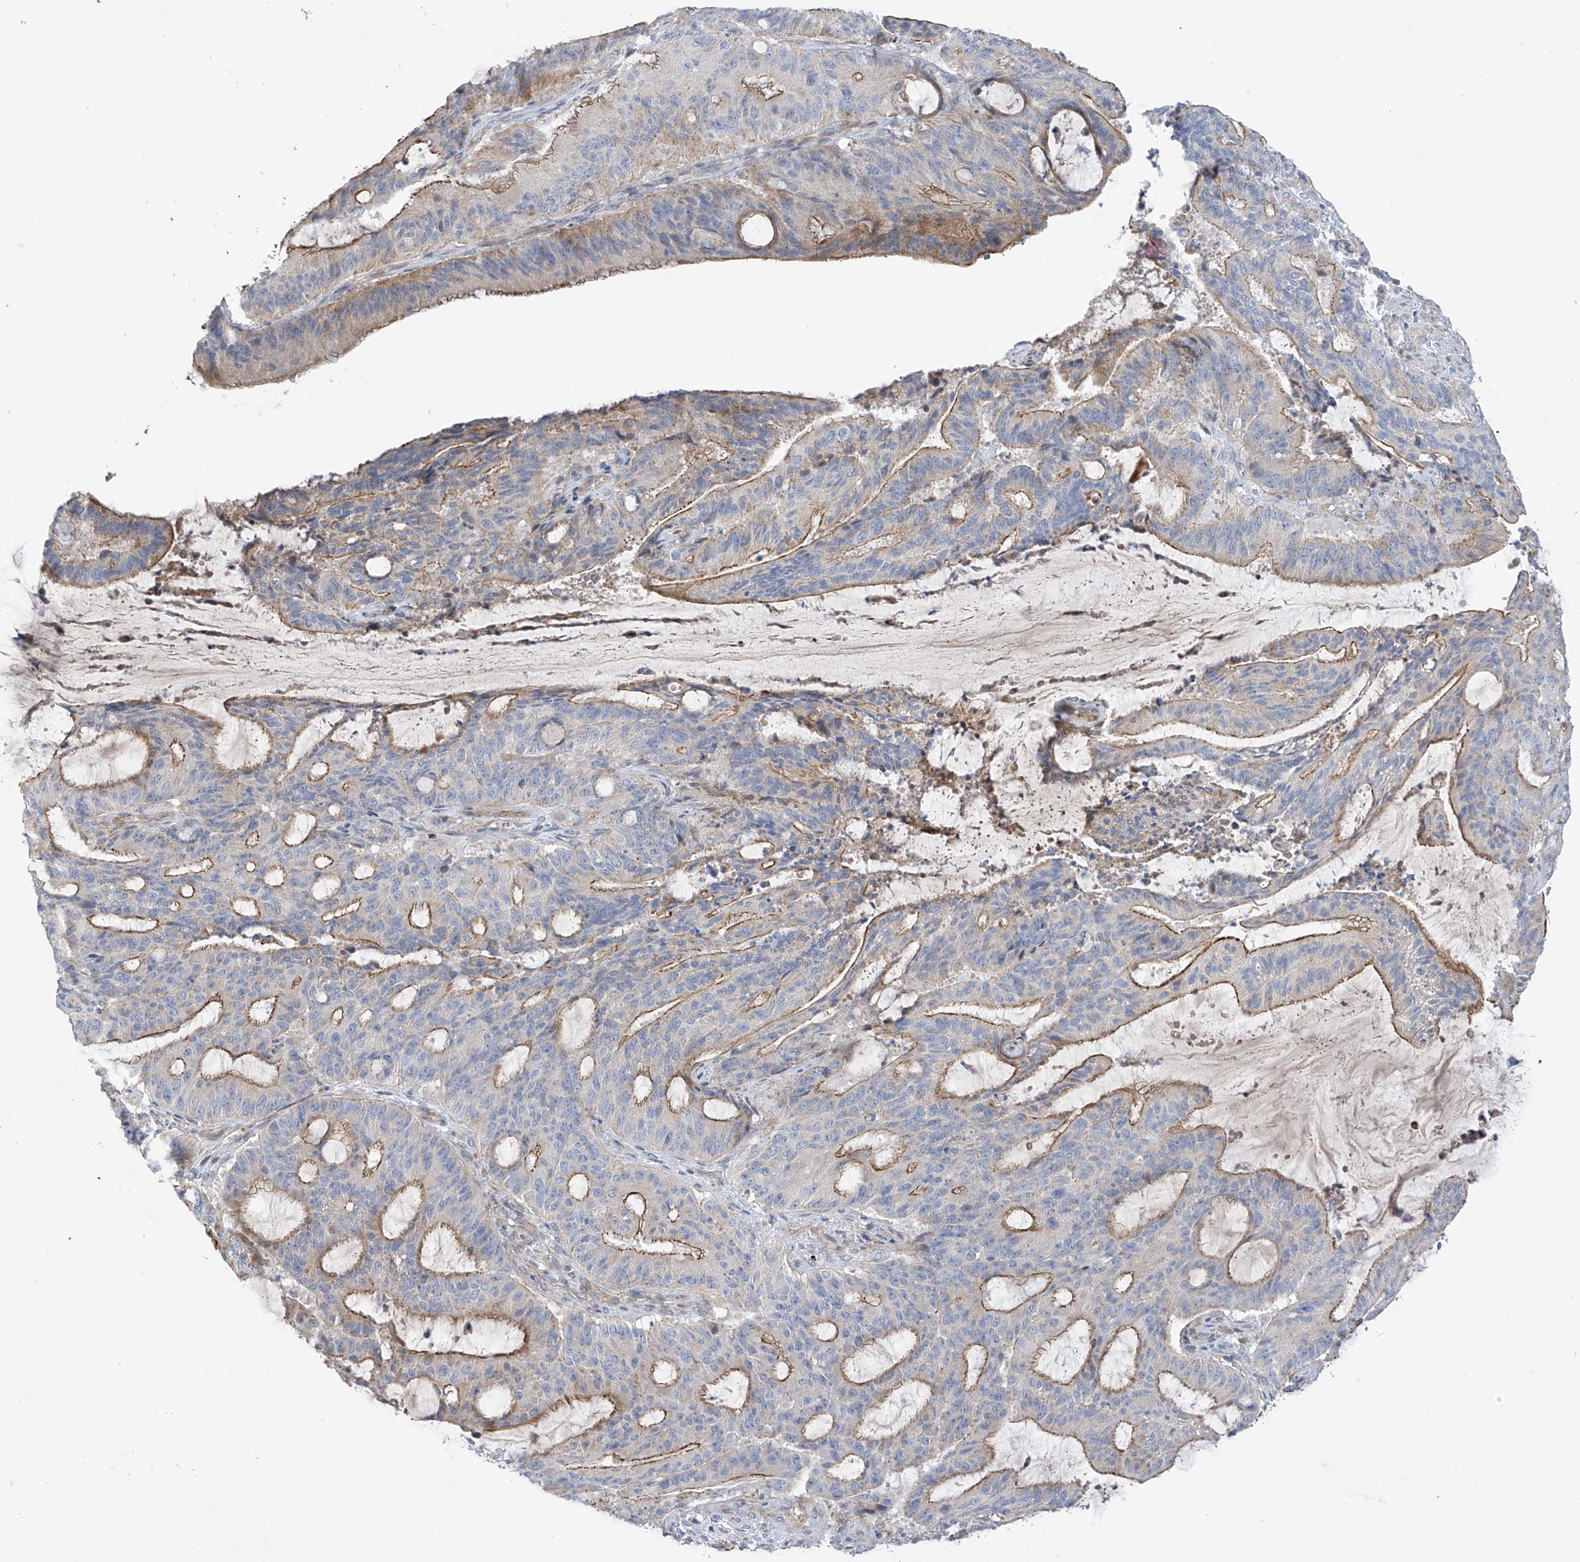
{"staining": {"intensity": "moderate", "quantity": "25%-75%", "location": "cytoplasmic/membranous"}, "tissue": "liver cancer", "cell_type": "Tumor cells", "image_type": "cancer", "snomed": [{"axis": "morphology", "description": "Normal tissue, NOS"}, {"axis": "morphology", "description": "Cholangiocarcinoma"}, {"axis": "topography", "description": "Liver"}, {"axis": "topography", "description": "Peripheral nerve tissue"}], "caption": "Human cholangiocarcinoma (liver) stained with a brown dye displays moderate cytoplasmic/membranous positive expression in about 25%-75% of tumor cells.", "gene": "ZNF641", "patient": {"sex": "female", "age": 73}}